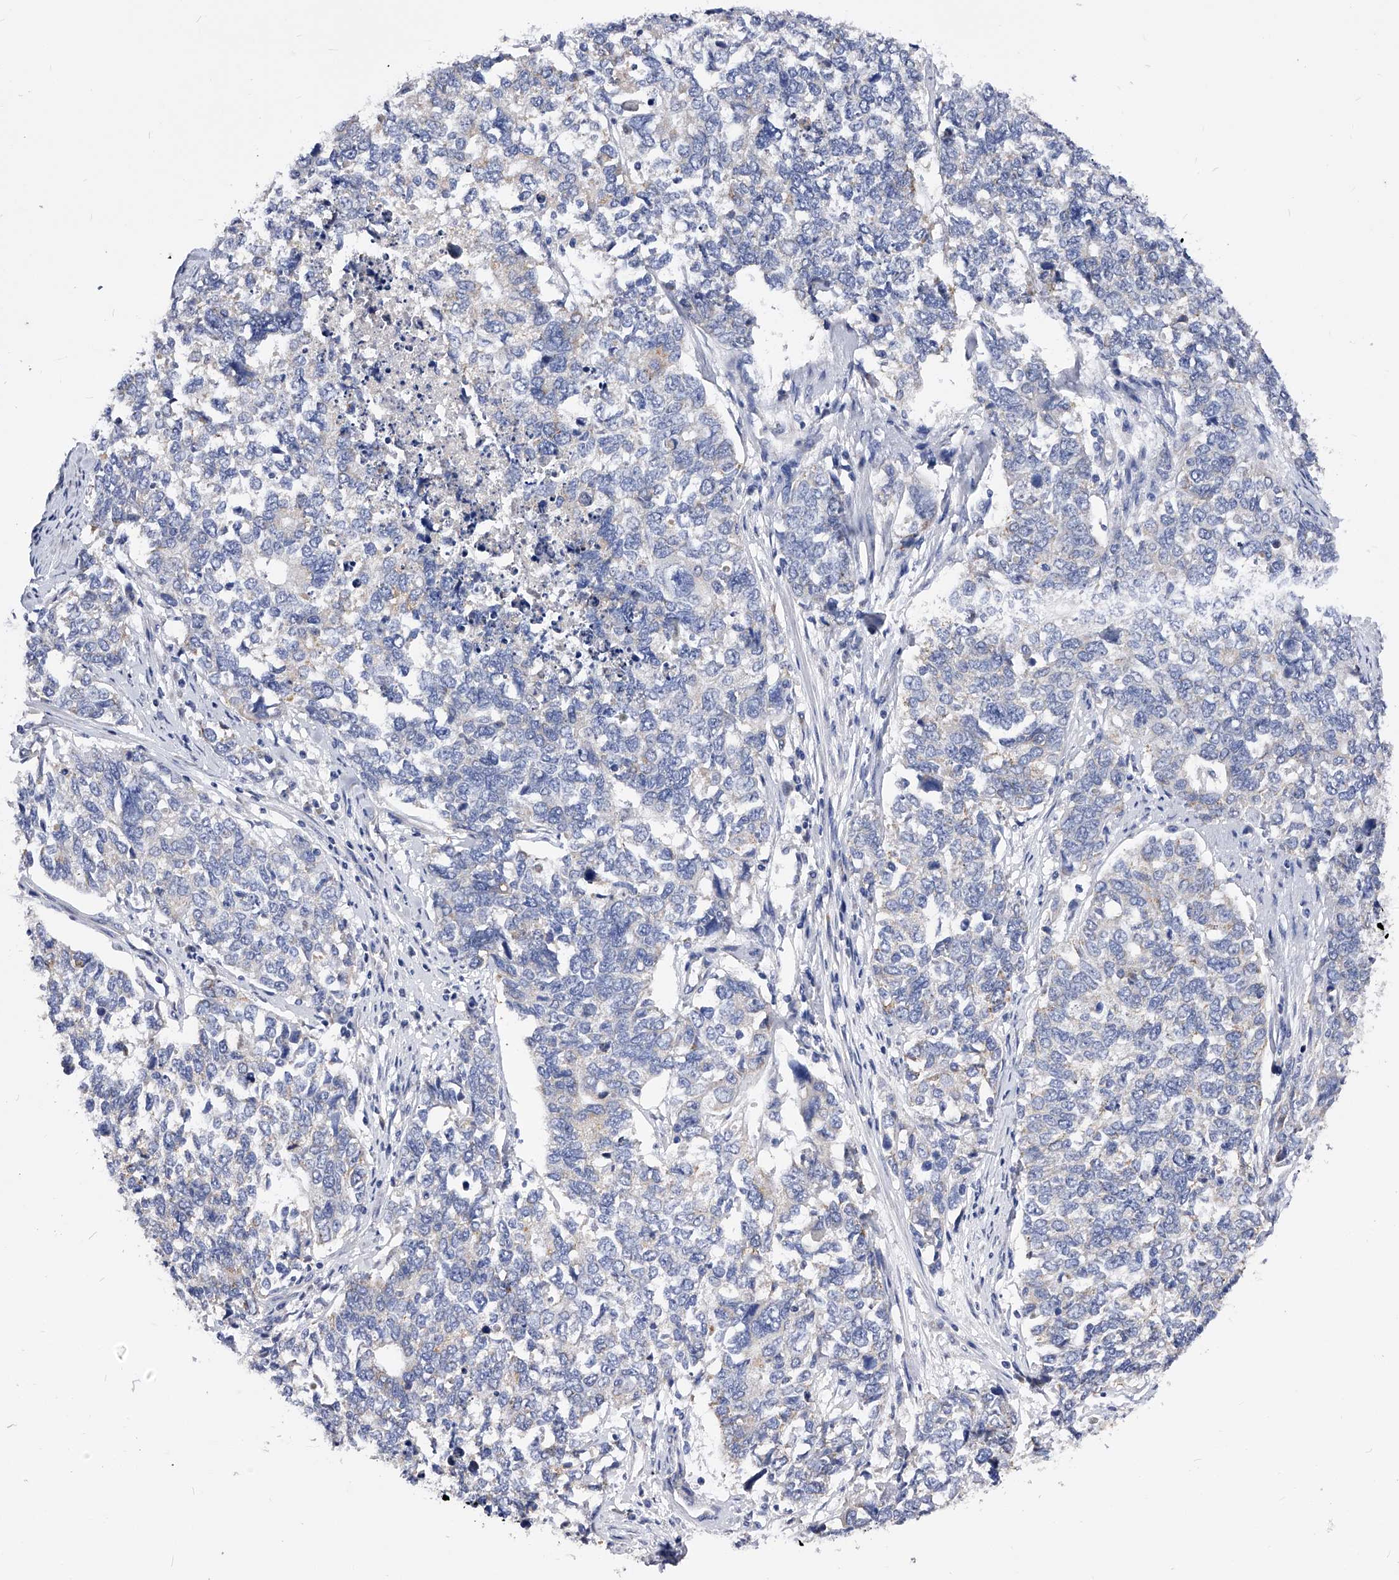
{"staining": {"intensity": "negative", "quantity": "none", "location": "none"}, "tissue": "cervical cancer", "cell_type": "Tumor cells", "image_type": "cancer", "snomed": [{"axis": "morphology", "description": "Squamous cell carcinoma, NOS"}, {"axis": "topography", "description": "Cervix"}], "caption": "Immunohistochemistry (IHC) of cervical cancer (squamous cell carcinoma) shows no positivity in tumor cells.", "gene": "ZNF529", "patient": {"sex": "female", "age": 63}}